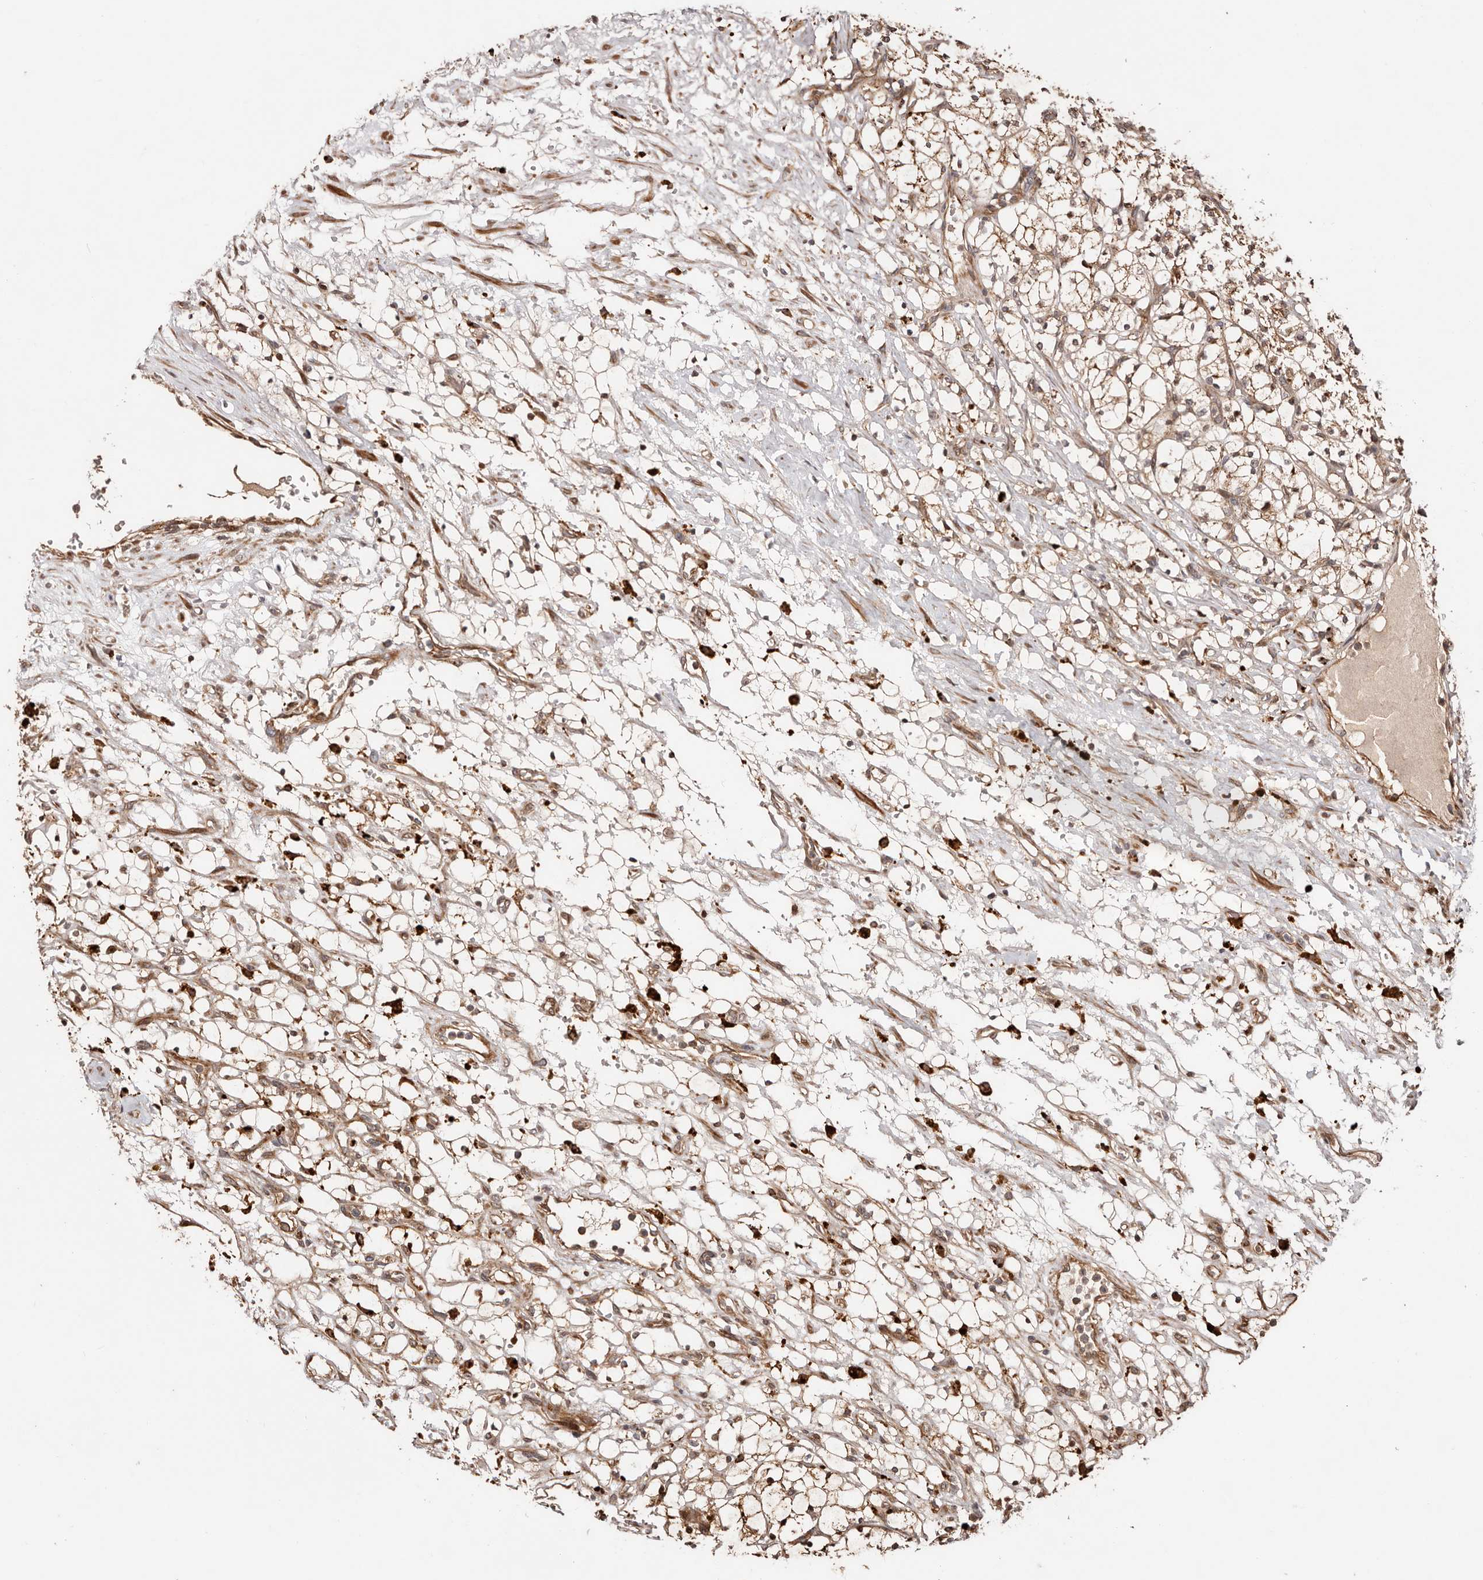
{"staining": {"intensity": "moderate", "quantity": ">75%", "location": "cytoplasmic/membranous,nuclear"}, "tissue": "renal cancer", "cell_type": "Tumor cells", "image_type": "cancer", "snomed": [{"axis": "morphology", "description": "Adenocarcinoma, NOS"}, {"axis": "topography", "description": "Kidney"}], "caption": "Renal cancer was stained to show a protein in brown. There is medium levels of moderate cytoplasmic/membranous and nuclear staining in approximately >75% of tumor cells. Nuclei are stained in blue.", "gene": "PTPN22", "patient": {"sex": "female", "age": 69}}